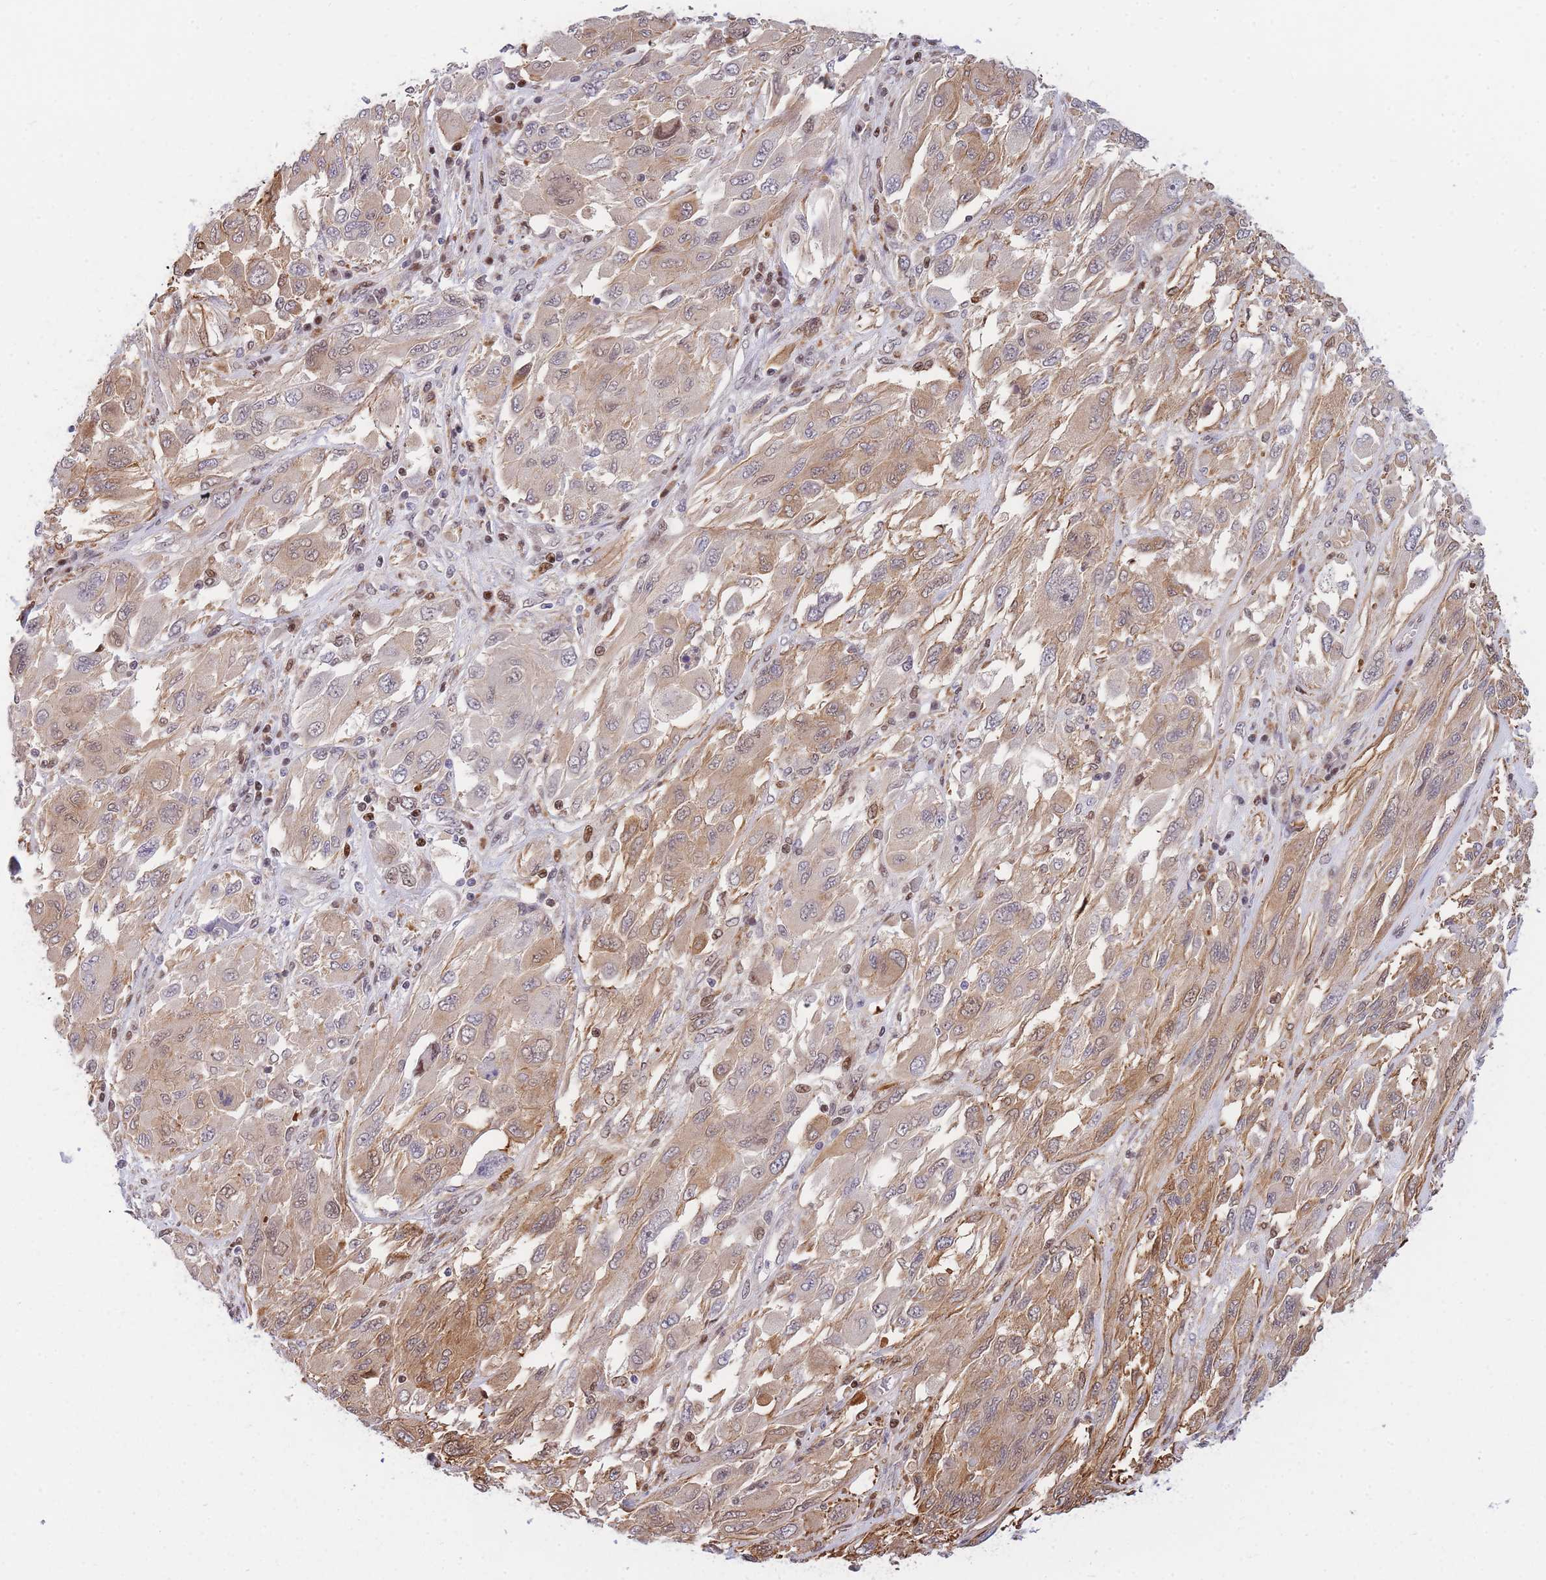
{"staining": {"intensity": "moderate", "quantity": "25%-75%", "location": "cytoplasmic/membranous,nuclear"}, "tissue": "melanoma", "cell_type": "Tumor cells", "image_type": "cancer", "snomed": [{"axis": "morphology", "description": "Malignant melanoma, NOS"}, {"axis": "topography", "description": "Skin"}], "caption": "This is an image of immunohistochemistry (IHC) staining of malignant melanoma, which shows moderate expression in the cytoplasmic/membranous and nuclear of tumor cells.", "gene": "CRACD", "patient": {"sex": "female", "age": 91}}